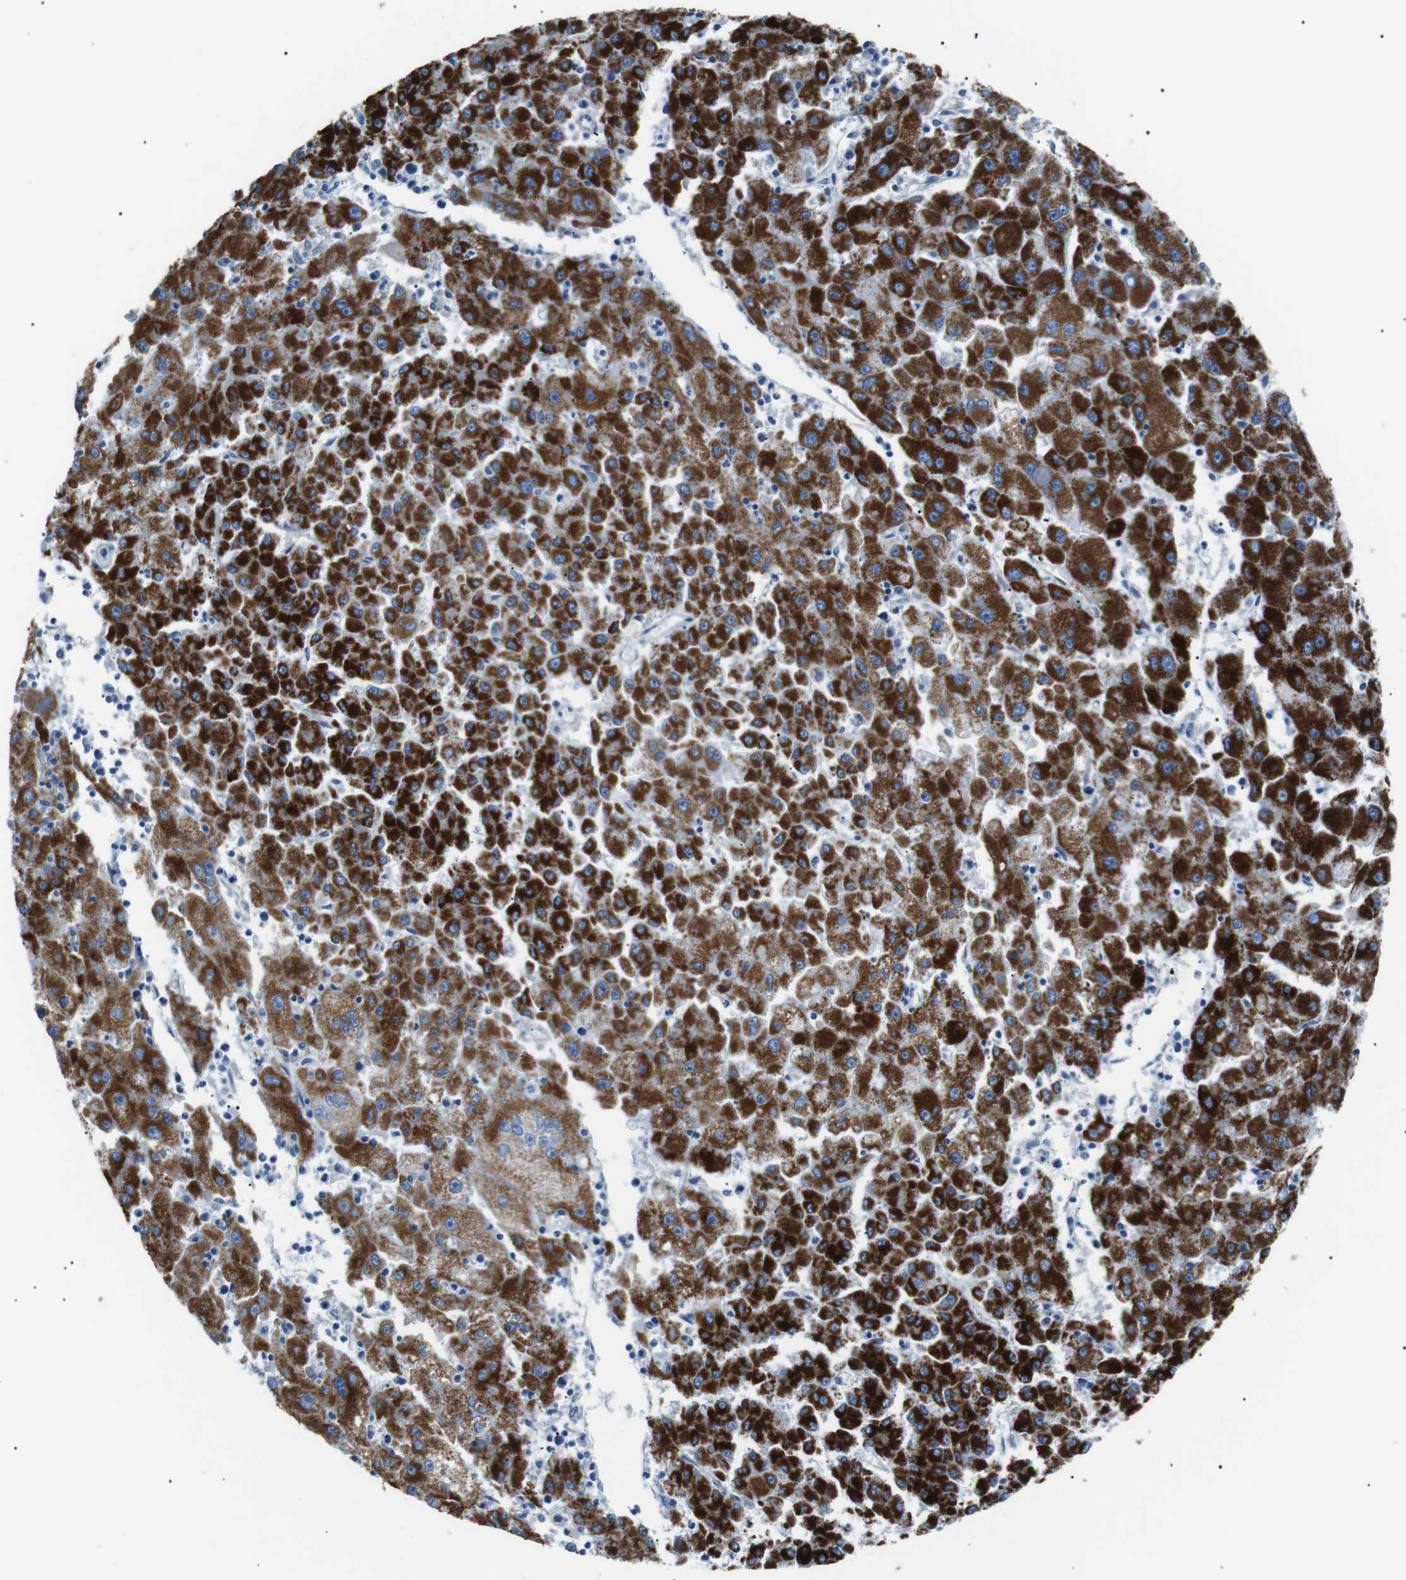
{"staining": {"intensity": "strong", "quantity": ">75%", "location": "cytoplasmic/membranous"}, "tissue": "liver cancer", "cell_type": "Tumor cells", "image_type": "cancer", "snomed": [{"axis": "morphology", "description": "Carcinoma, Hepatocellular, NOS"}, {"axis": "topography", "description": "Liver"}], "caption": "Protein staining exhibits strong cytoplasmic/membranous positivity in approximately >75% of tumor cells in hepatocellular carcinoma (liver).", "gene": "MTARC2", "patient": {"sex": "male", "age": 72}}